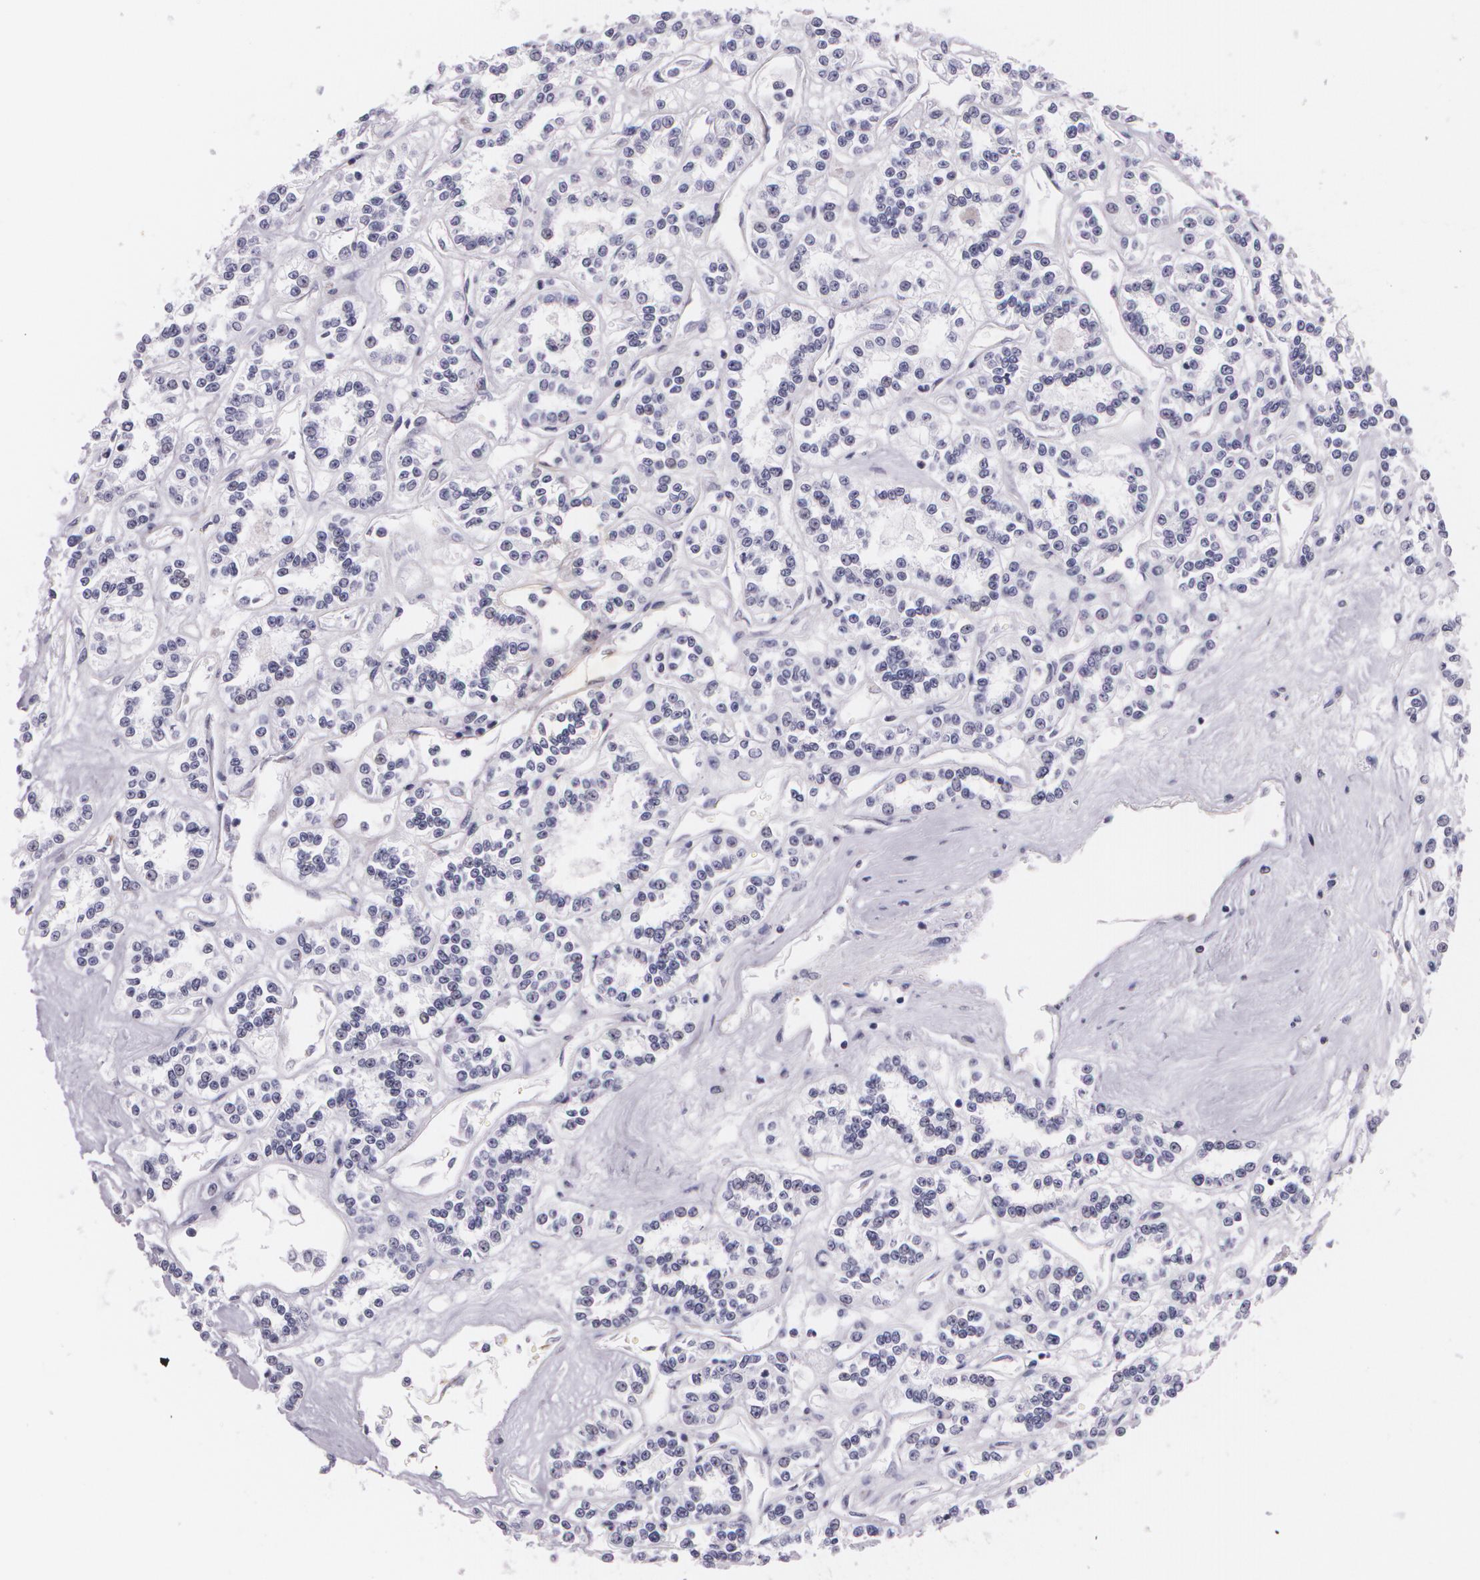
{"staining": {"intensity": "negative", "quantity": "none", "location": "none"}, "tissue": "renal cancer", "cell_type": "Tumor cells", "image_type": "cancer", "snomed": [{"axis": "morphology", "description": "Adenocarcinoma, NOS"}, {"axis": "topography", "description": "Kidney"}], "caption": "High power microscopy image of an immunohistochemistry (IHC) histopathology image of renal cancer, revealing no significant expression in tumor cells. (Stains: DAB immunohistochemistry (IHC) with hematoxylin counter stain, Microscopy: brightfield microscopy at high magnification).", "gene": "DLG4", "patient": {"sex": "female", "age": 76}}